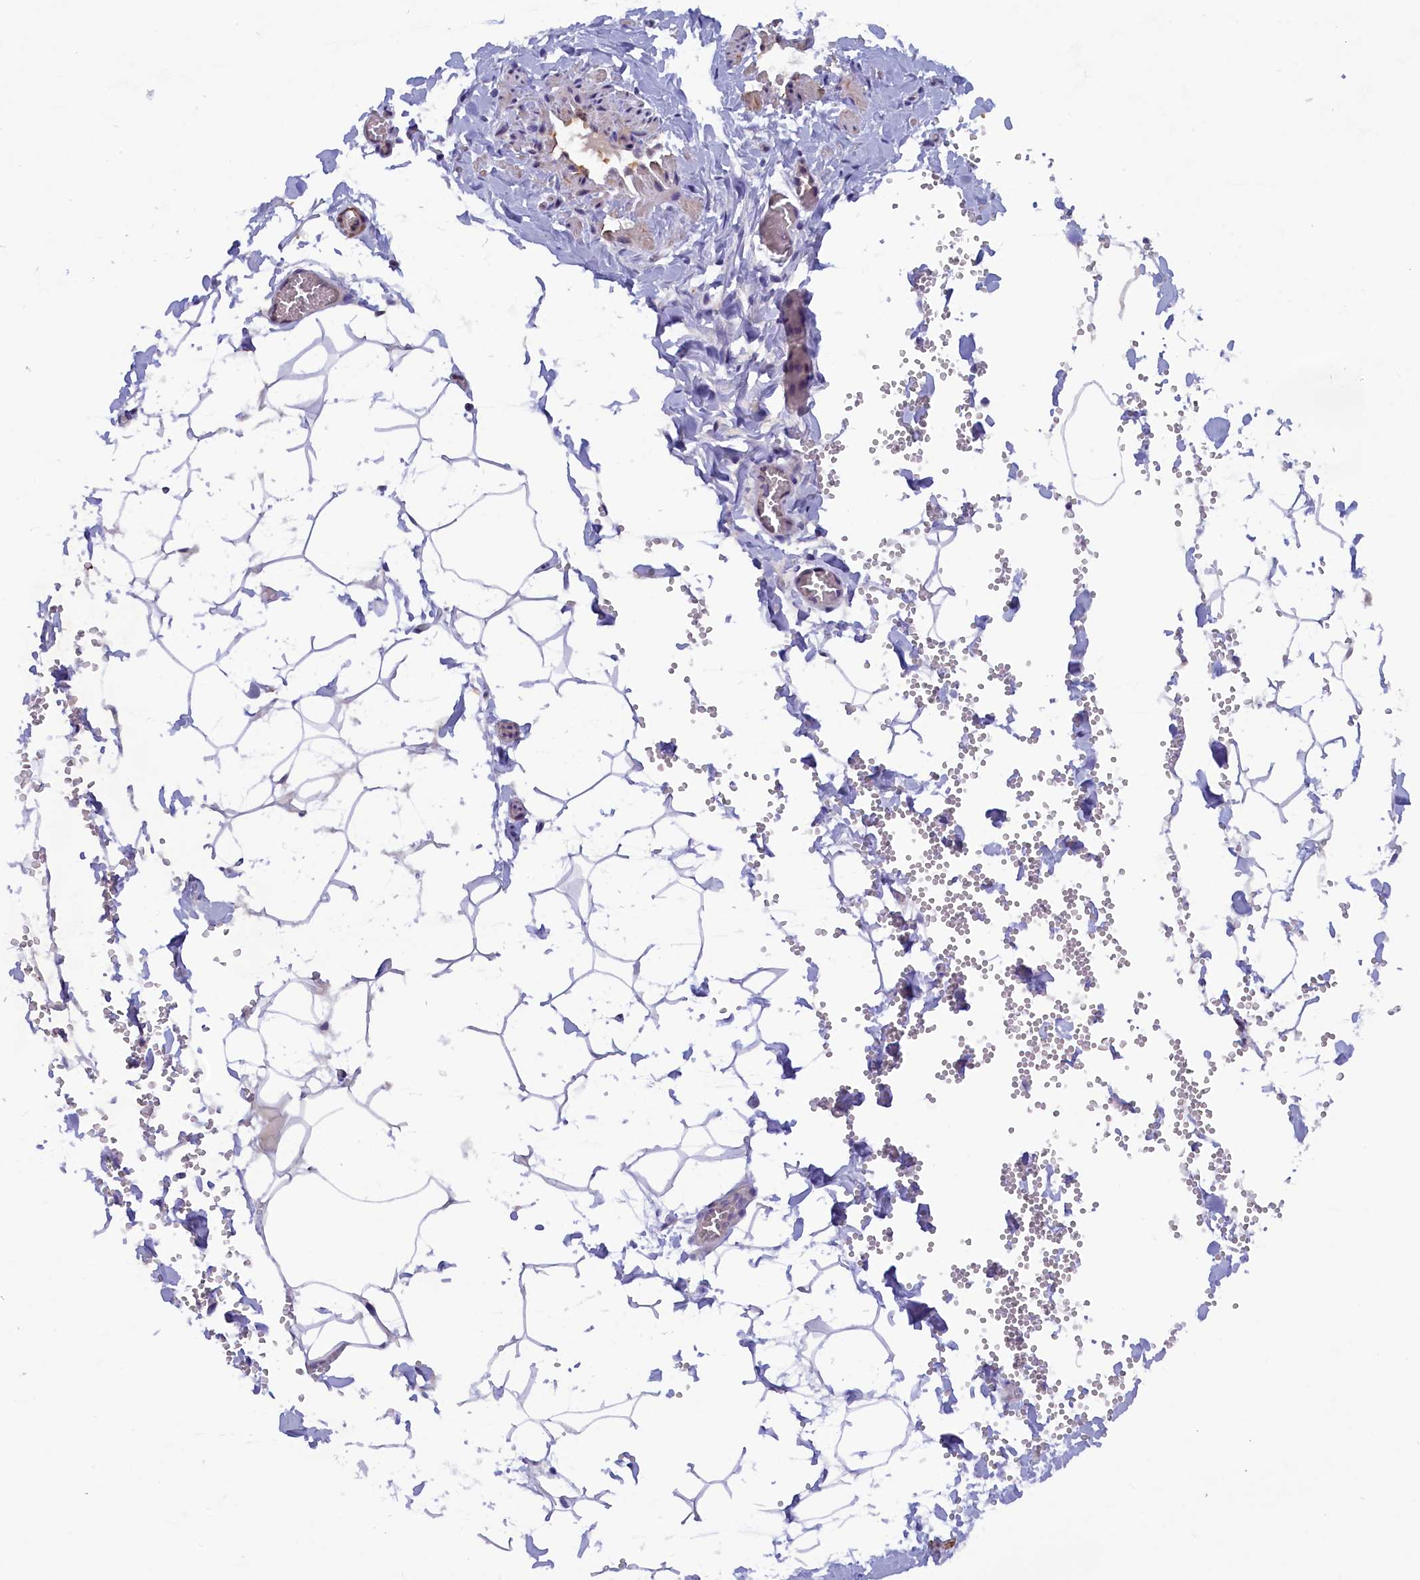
{"staining": {"intensity": "negative", "quantity": "none", "location": "none"}, "tissue": "adipose tissue", "cell_type": "Adipocytes", "image_type": "normal", "snomed": [{"axis": "morphology", "description": "Normal tissue, NOS"}, {"axis": "topography", "description": "Gallbladder"}, {"axis": "topography", "description": "Peripheral nerve tissue"}], "caption": "Adipocytes are negative for protein expression in normal human adipose tissue. (DAB immunohistochemistry, high magnification).", "gene": "JPT2", "patient": {"sex": "male", "age": 38}}